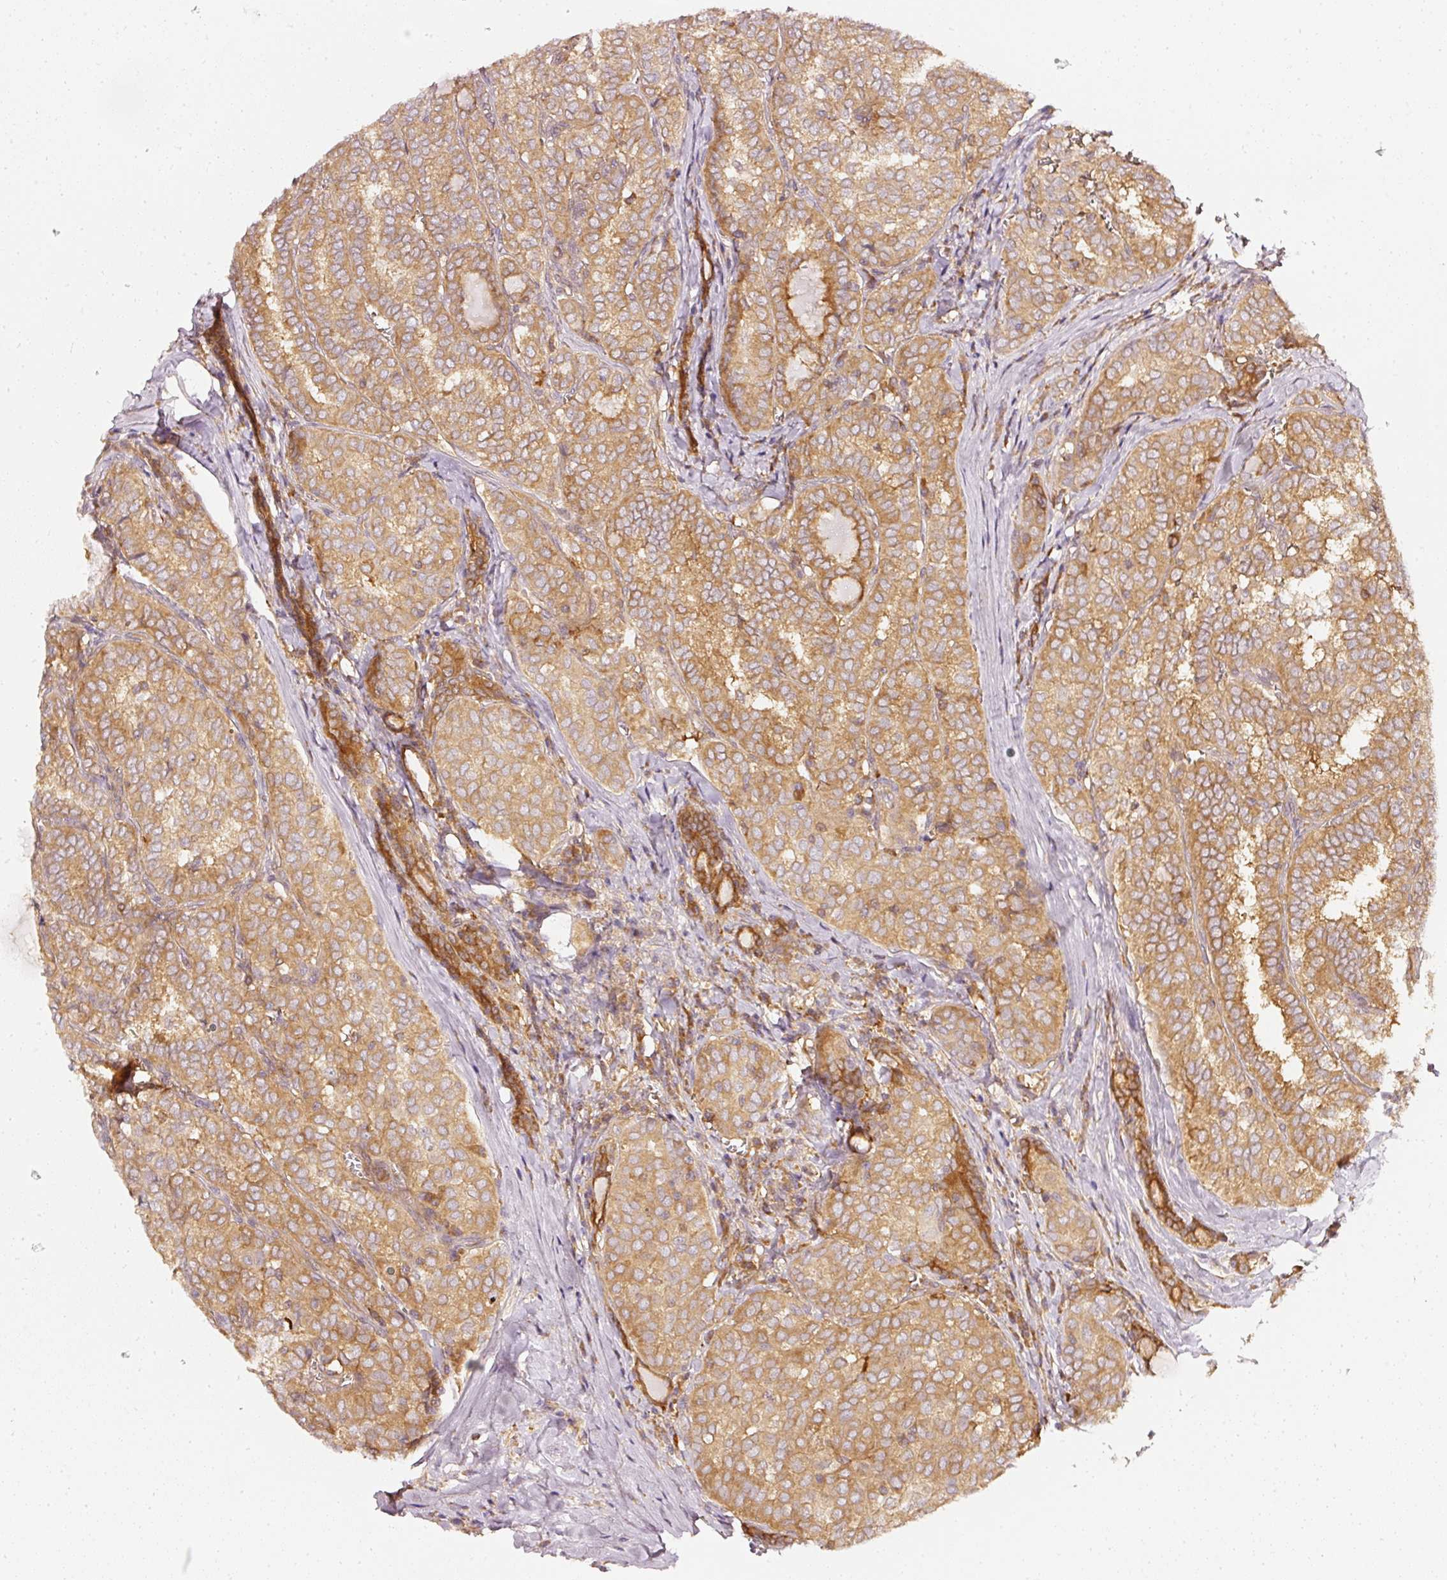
{"staining": {"intensity": "moderate", "quantity": "25%-75%", "location": "cytoplasmic/membranous"}, "tissue": "thyroid cancer", "cell_type": "Tumor cells", "image_type": "cancer", "snomed": [{"axis": "morphology", "description": "Papillary adenocarcinoma, NOS"}, {"axis": "topography", "description": "Thyroid gland"}], "caption": "A brown stain labels moderate cytoplasmic/membranous staining of a protein in thyroid papillary adenocarcinoma tumor cells. Nuclei are stained in blue.", "gene": "ASMTL", "patient": {"sex": "female", "age": 30}}